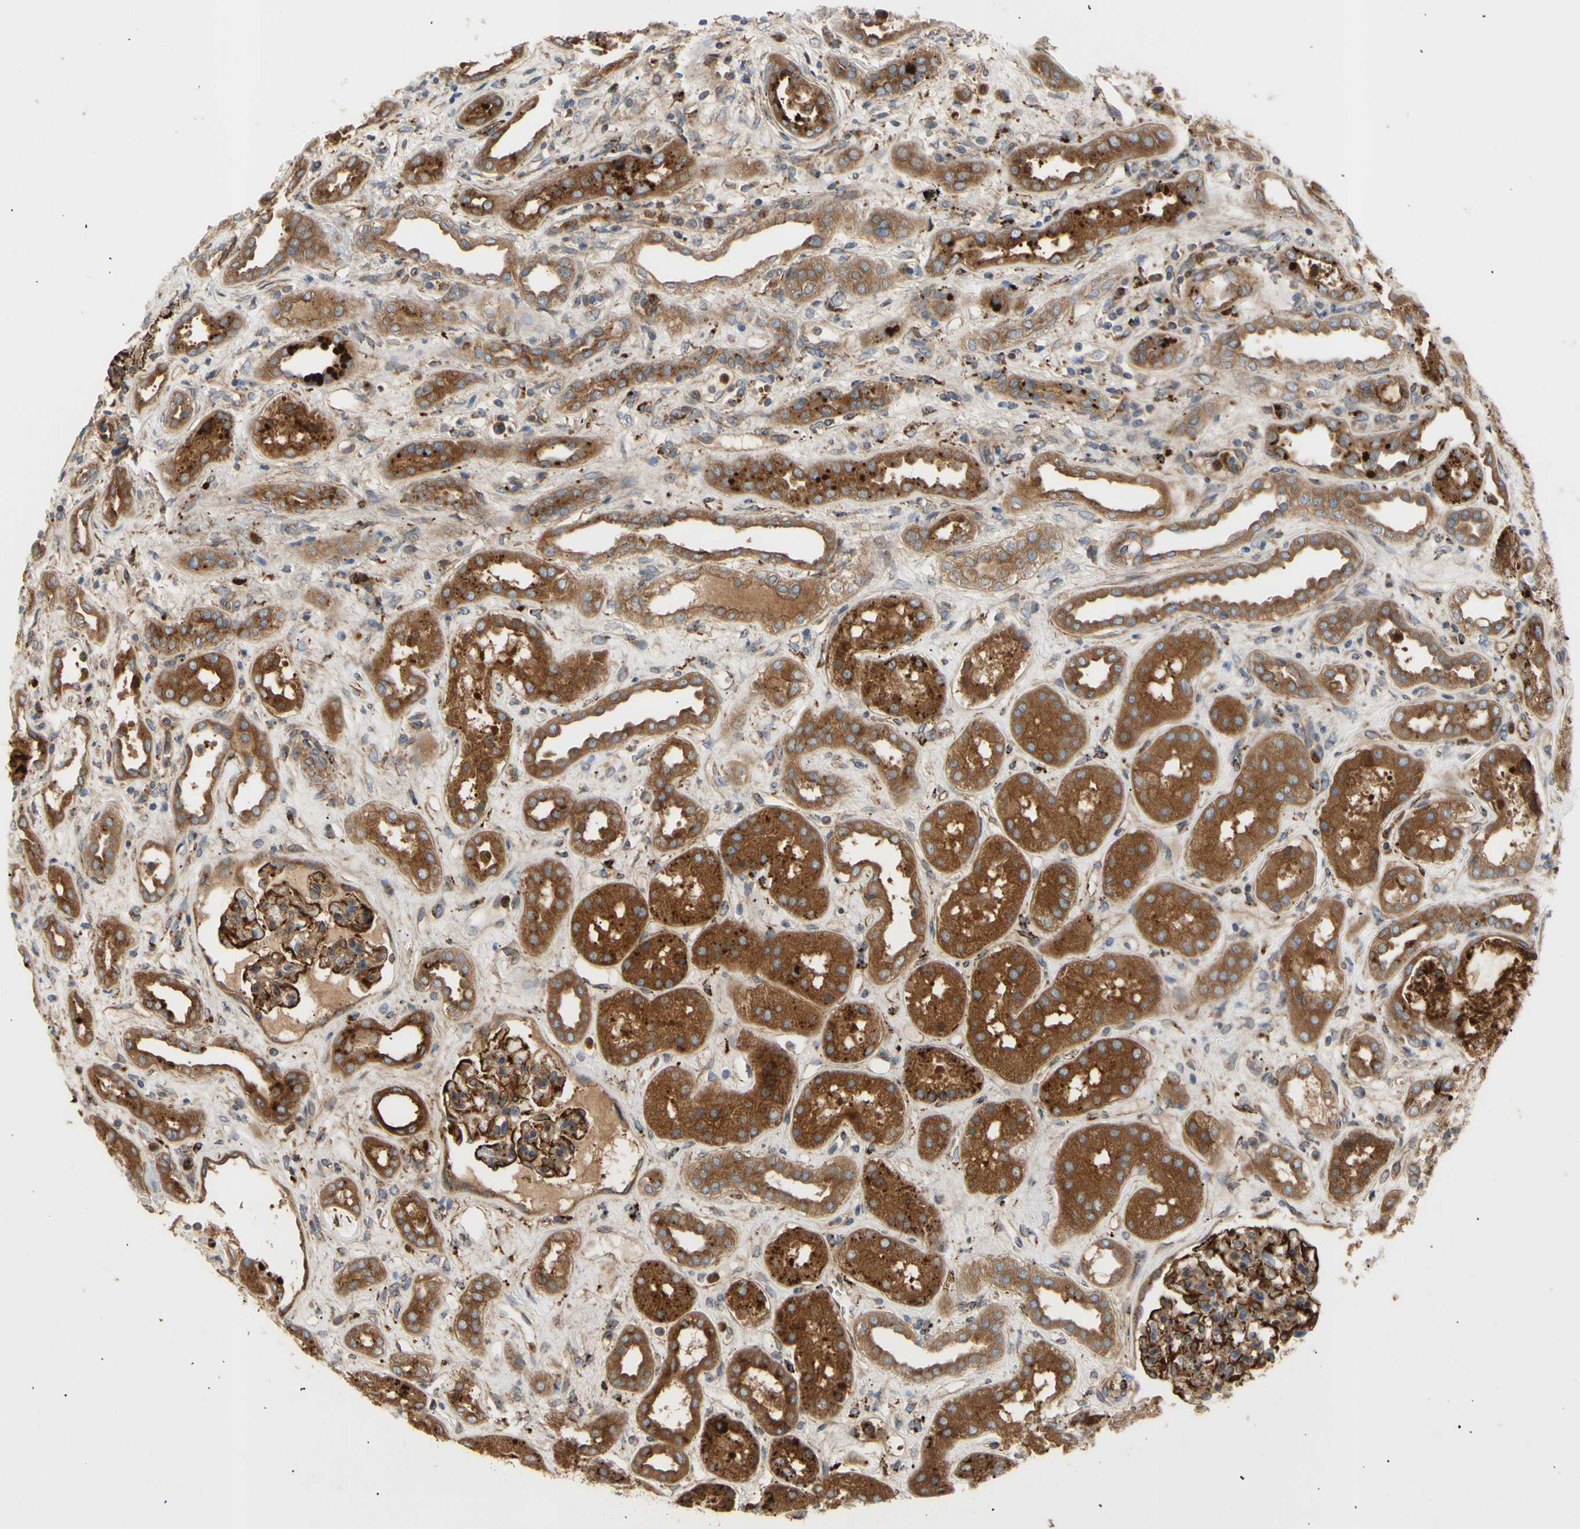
{"staining": {"intensity": "strong", "quantity": "25%-75%", "location": "cytoplasmic/membranous"}, "tissue": "kidney", "cell_type": "Cells in glomeruli", "image_type": "normal", "snomed": [{"axis": "morphology", "description": "Normal tissue, NOS"}, {"axis": "topography", "description": "Kidney"}], "caption": "Kidney stained with a brown dye exhibits strong cytoplasmic/membranous positive expression in approximately 25%-75% of cells in glomeruli.", "gene": "TUBG2", "patient": {"sex": "male", "age": 59}}